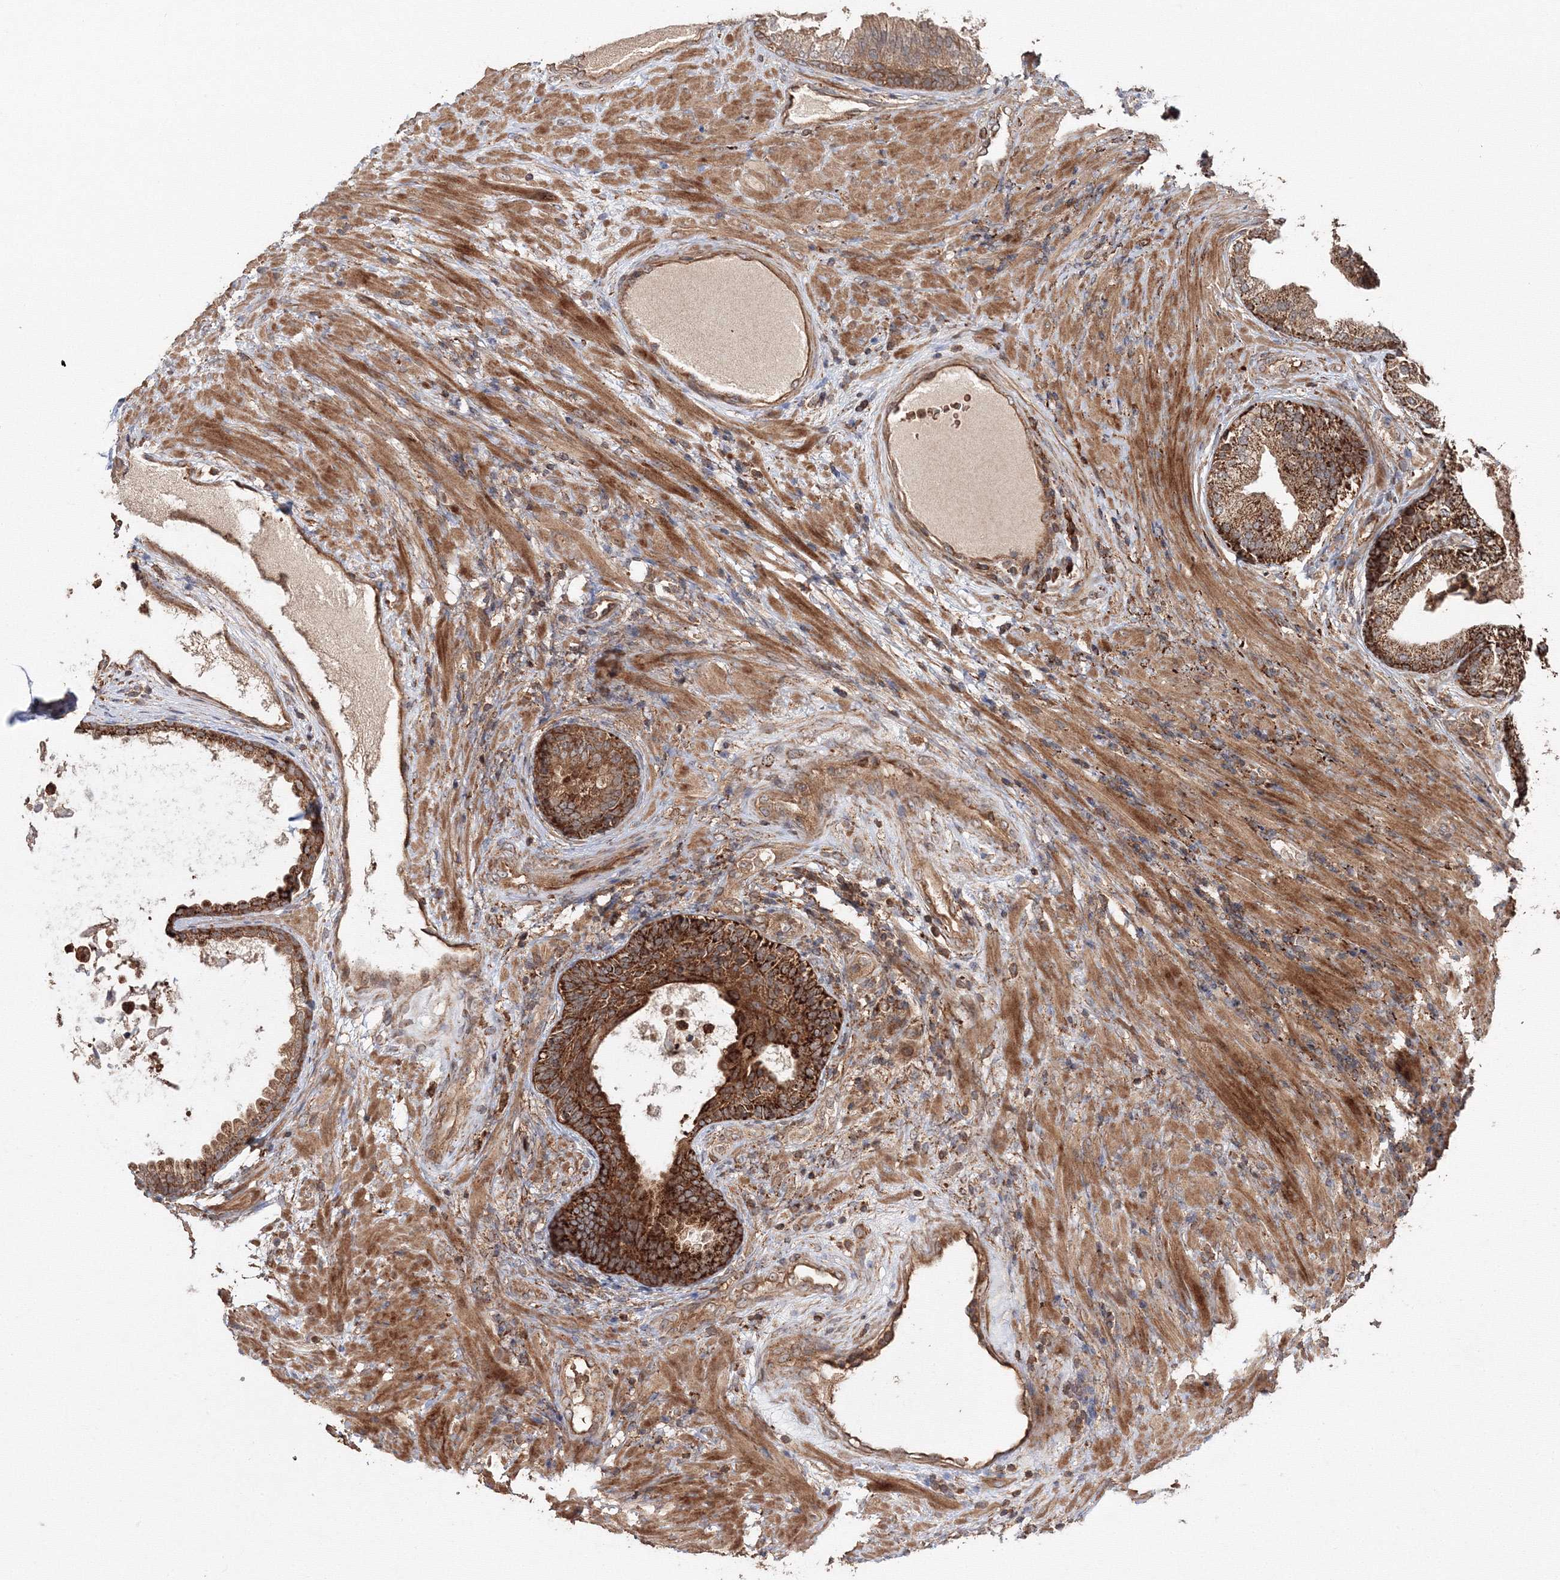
{"staining": {"intensity": "strong", "quantity": ">75%", "location": "cytoplasmic/membranous"}, "tissue": "prostate", "cell_type": "Glandular cells", "image_type": "normal", "snomed": [{"axis": "morphology", "description": "Normal tissue, NOS"}, {"axis": "topography", "description": "Prostate"}], "caption": "Human prostate stained with a brown dye displays strong cytoplasmic/membranous positive staining in about >75% of glandular cells.", "gene": "DDO", "patient": {"sex": "male", "age": 76}}